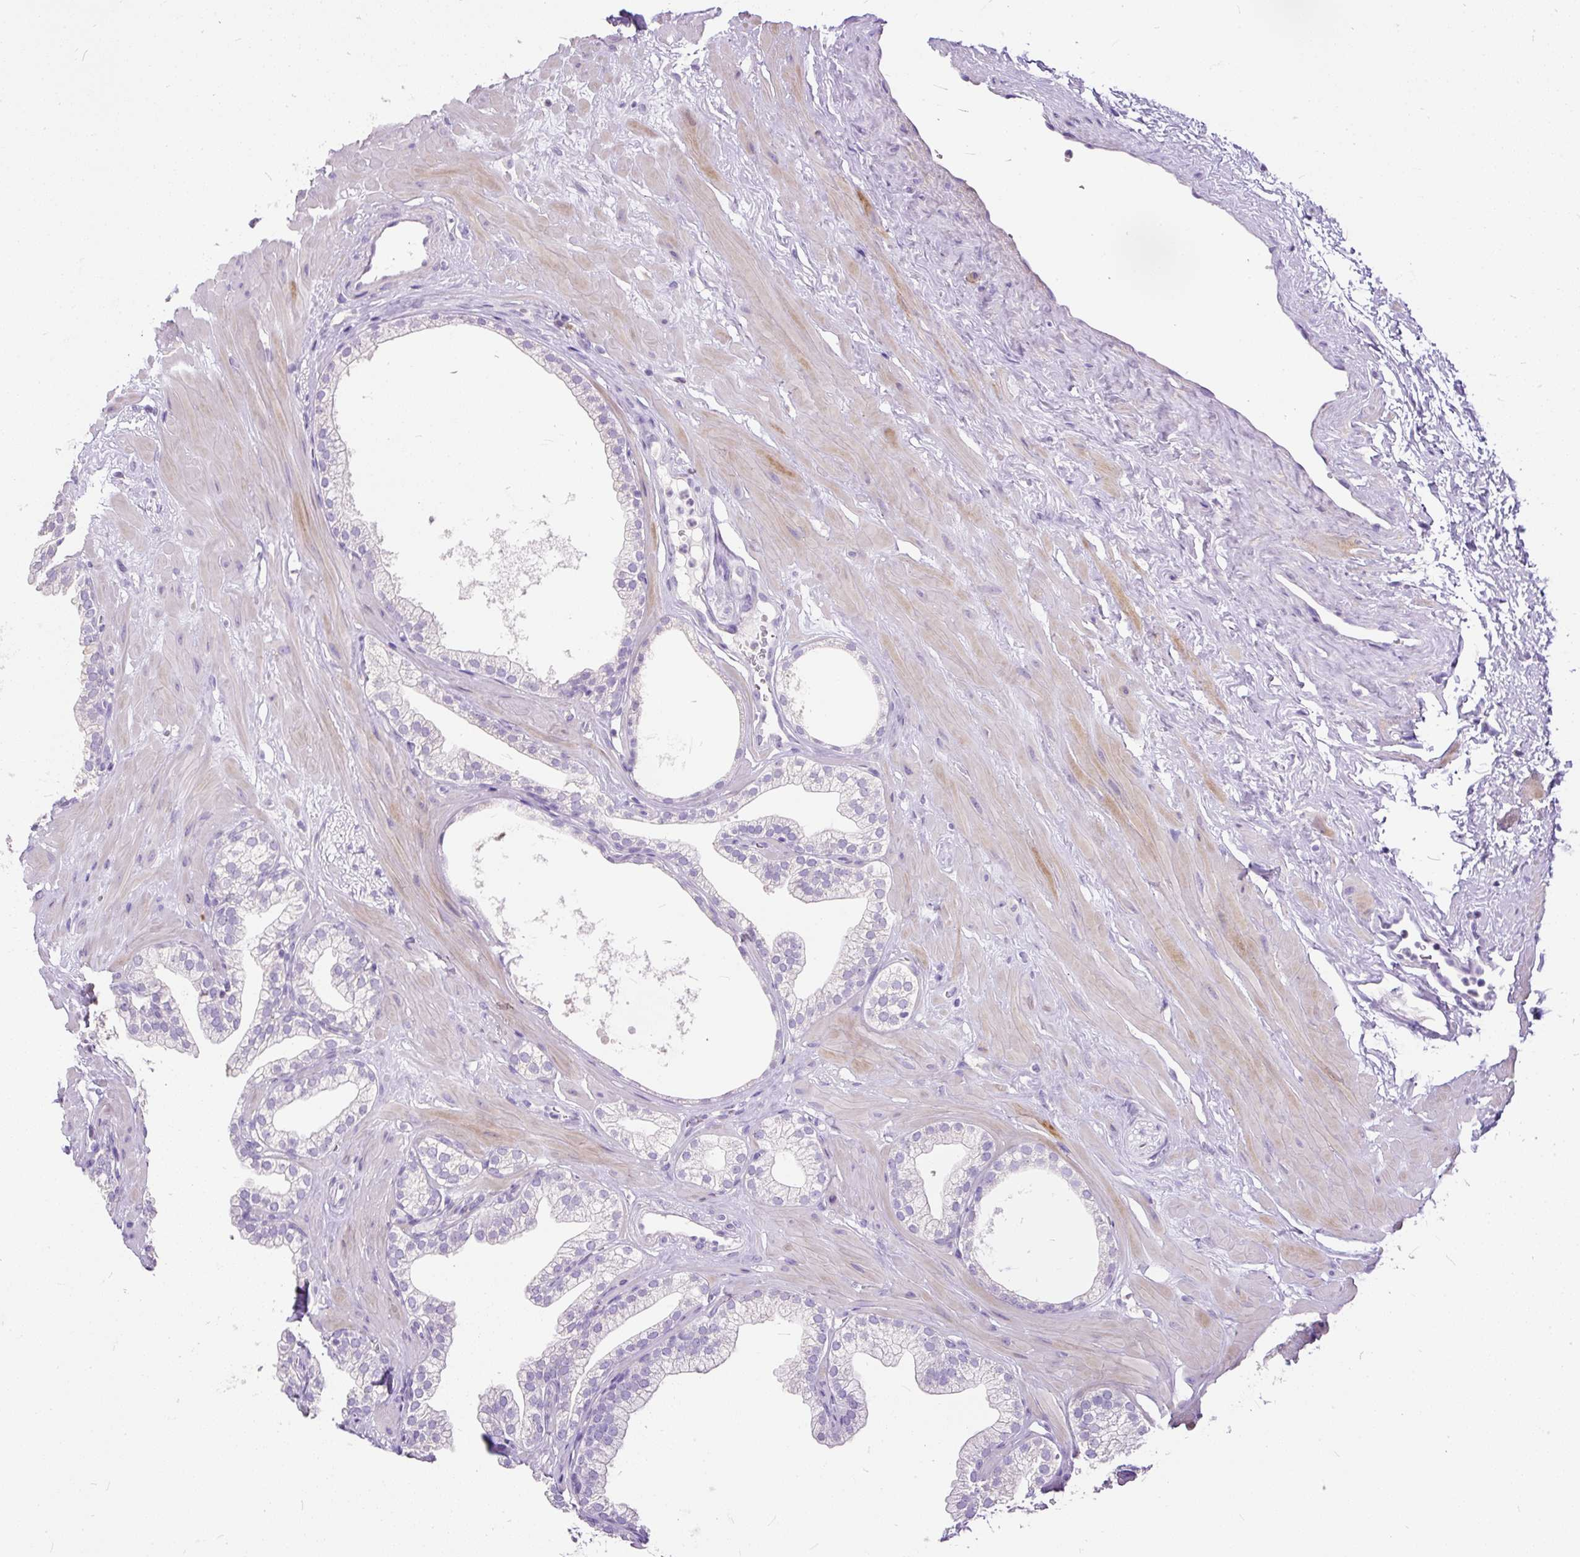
{"staining": {"intensity": "negative", "quantity": "none", "location": "none"}, "tissue": "prostate", "cell_type": "Glandular cells", "image_type": "normal", "snomed": [{"axis": "morphology", "description": "Normal tissue, NOS"}, {"axis": "morphology", "description": "Urothelial carcinoma, Low grade"}, {"axis": "topography", "description": "Urinary bladder"}, {"axis": "topography", "description": "Prostate"}], "caption": "An immunohistochemistry (IHC) photomicrograph of unremarkable prostate is shown. There is no staining in glandular cells of prostate. The staining is performed using DAB (3,3'-diaminobenzidine) brown chromogen with nuclei counter-stained in using hematoxylin.", "gene": "GBX1", "patient": {"sex": "male", "age": 60}}